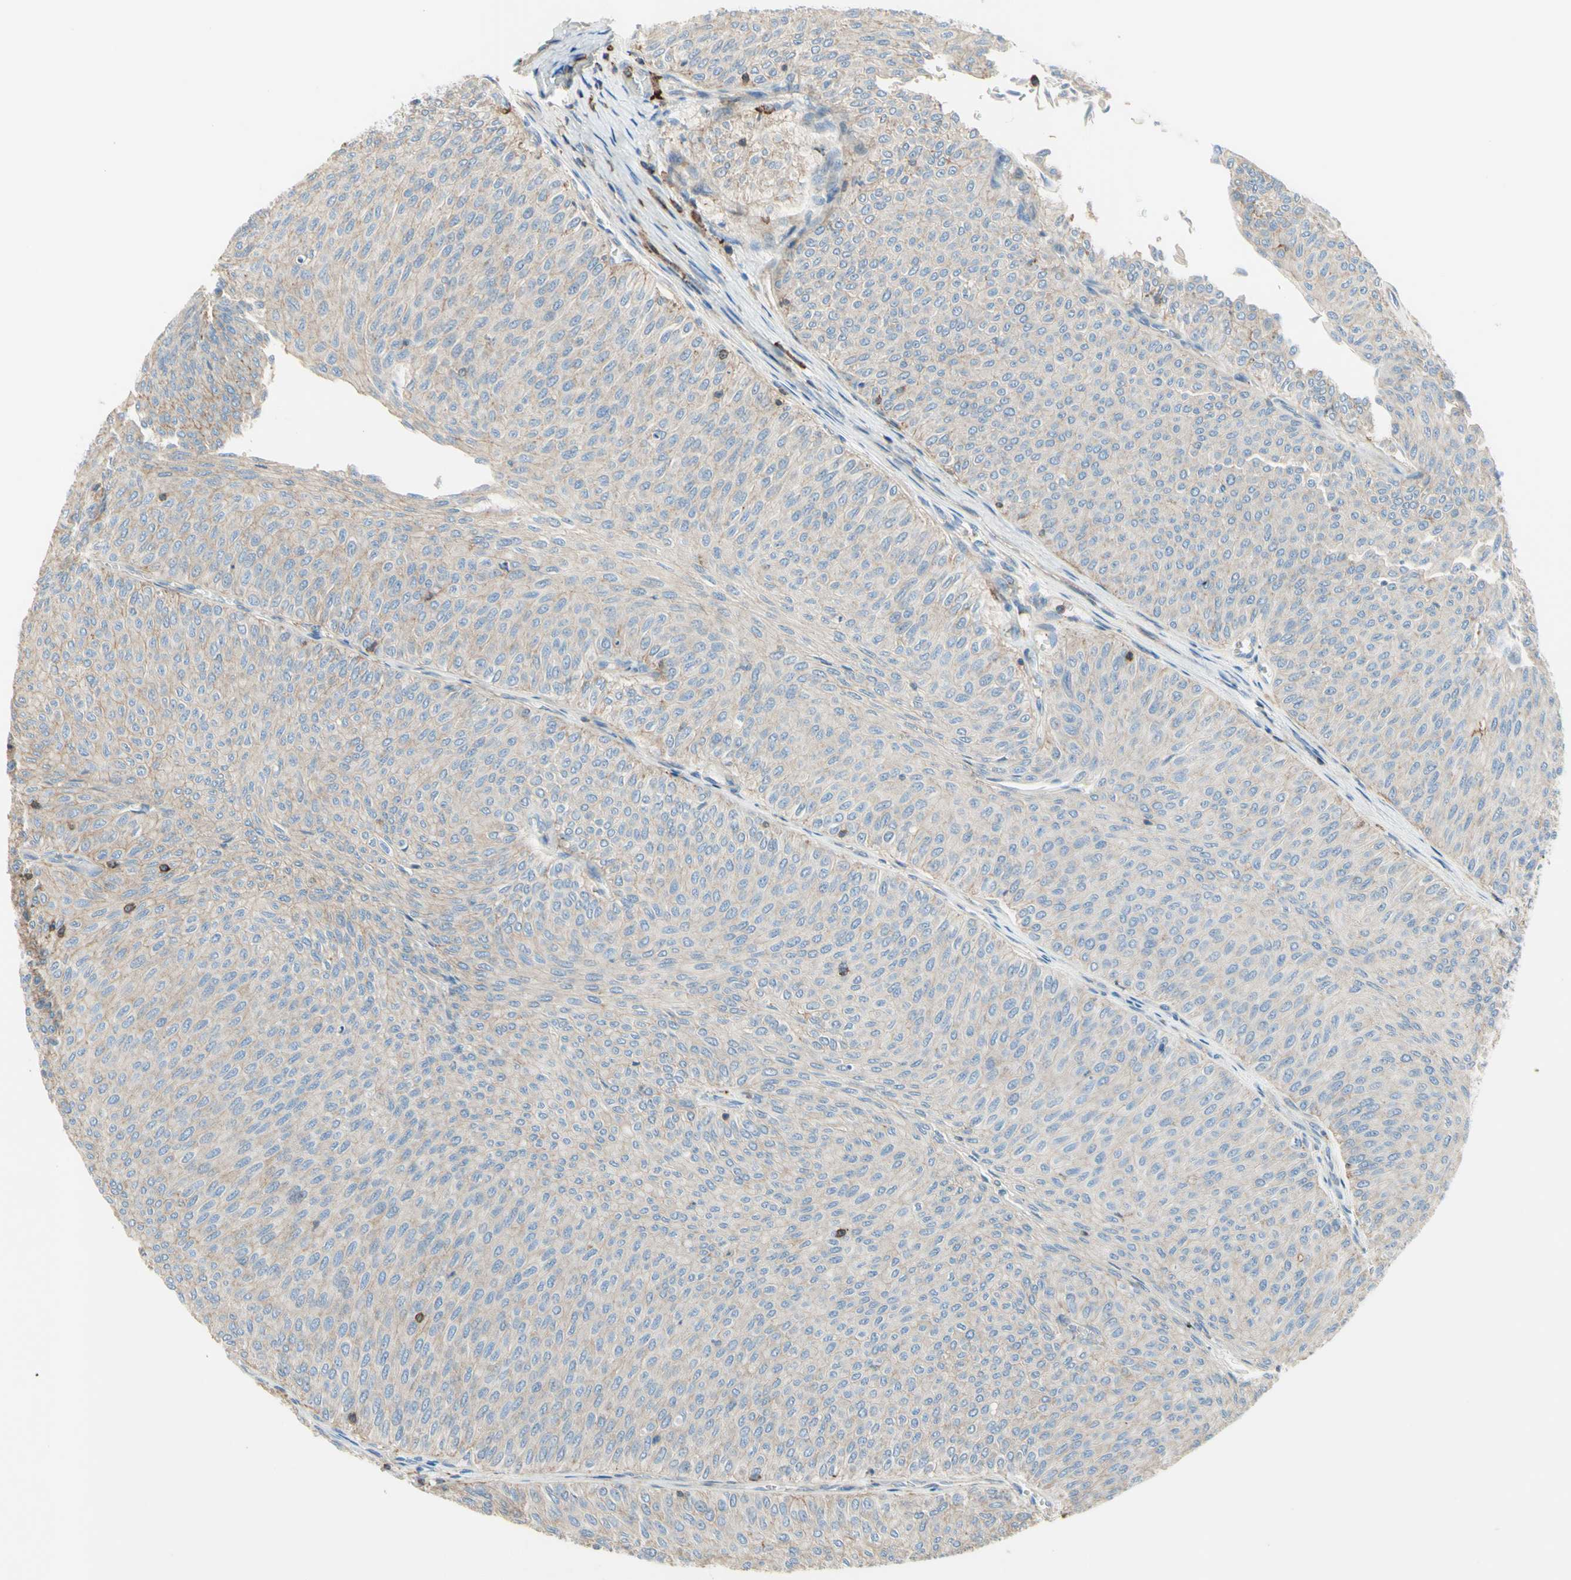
{"staining": {"intensity": "weak", "quantity": "25%-75%", "location": "cytoplasmic/membranous"}, "tissue": "urothelial cancer", "cell_type": "Tumor cells", "image_type": "cancer", "snomed": [{"axis": "morphology", "description": "Urothelial carcinoma, Low grade"}, {"axis": "topography", "description": "Urinary bladder"}], "caption": "Approximately 25%-75% of tumor cells in urothelial cancer demonstrate weak cytoplasmic/membranous protein staining as visualized by brown immunohistochemical staining.", "gene": "SEMA4C", "patient": {"sex": "male", "age": 78}}